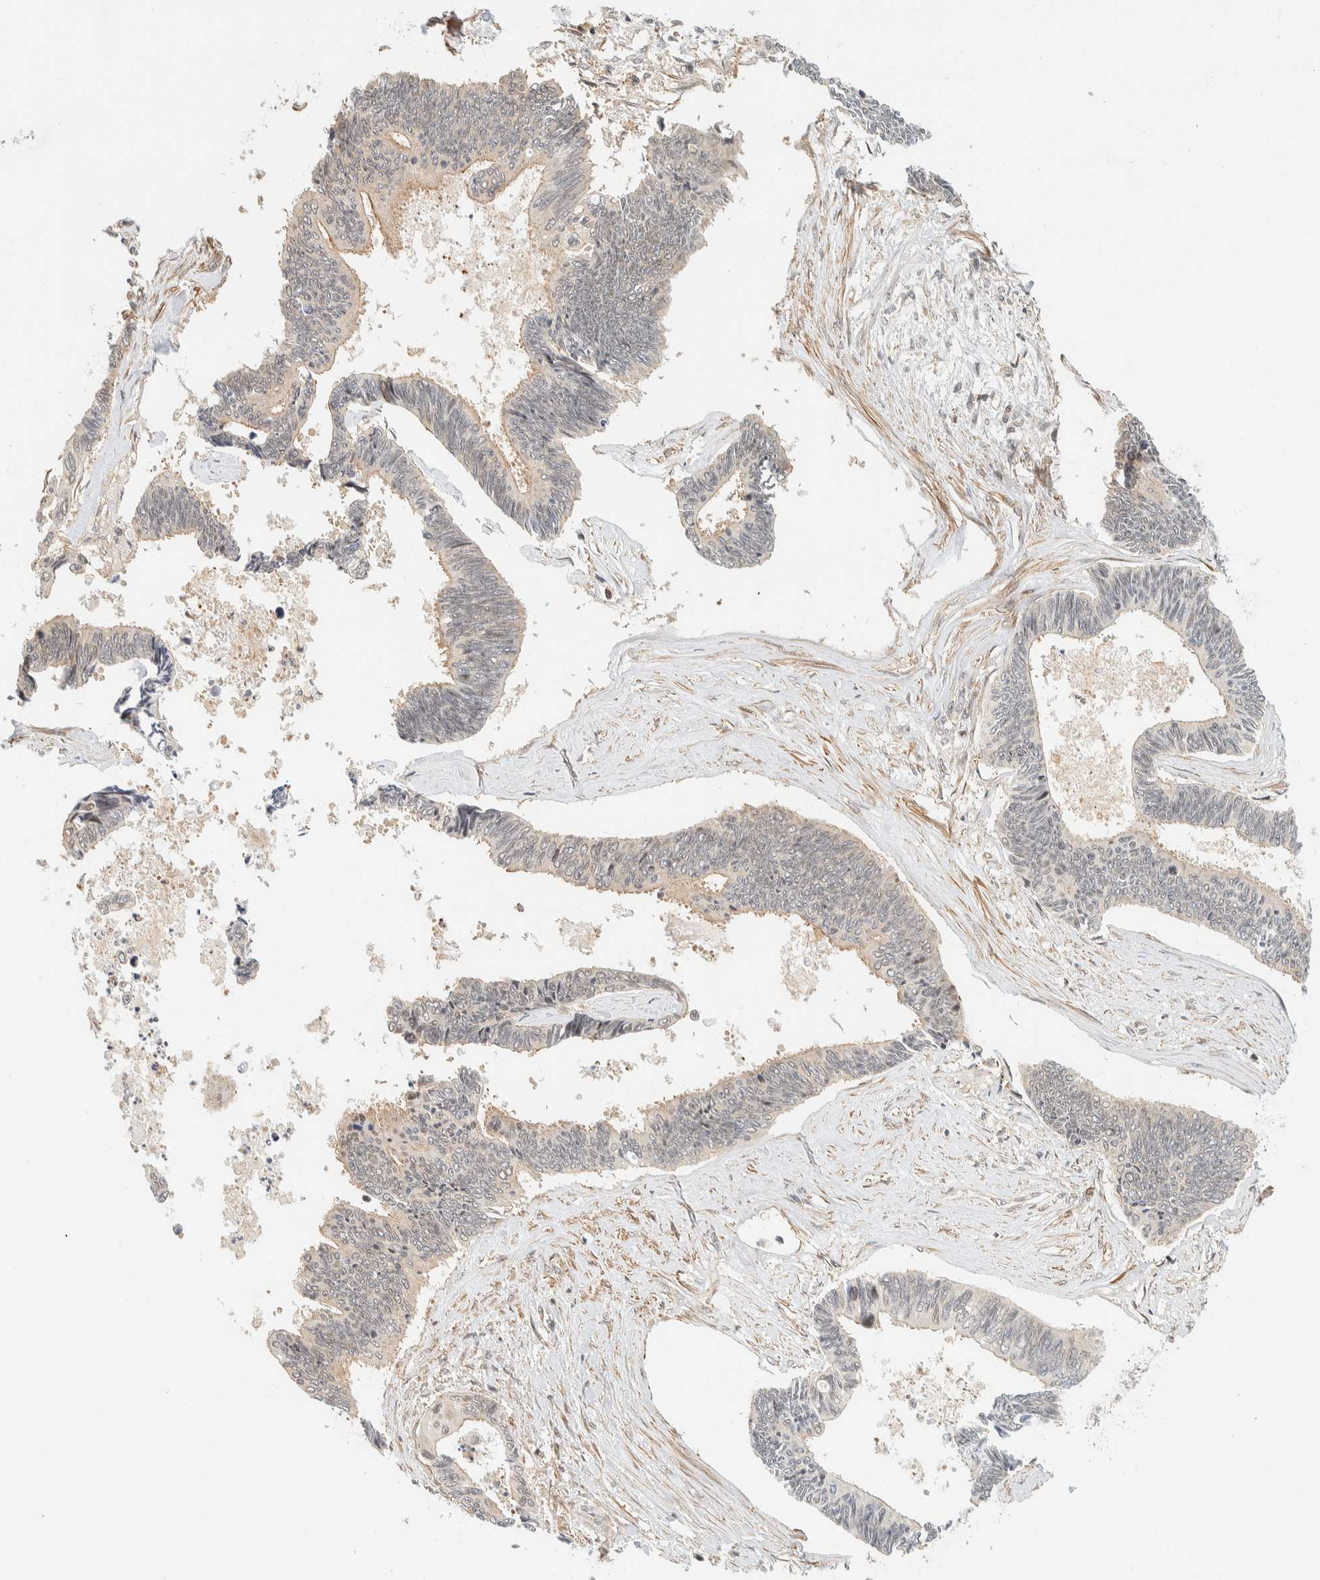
{"staining": {"intensity": "weak", "quantity": "<25%", "location": "cytoplasmic/membranous"}, "tissue": "pancreatic cancer", "cell_type": "Tumor cells", "image_type": "cancer", "snomed": [{"axis": "morphology", "description": "Adenocarcinoma, NOS"}, {"axis": "topography", "description": "Pancreas"}], "caption": "IHC micrograph of pancreatic adenocarcinoma stained for a protein (brown), which displays no staining in tumor cells.", "gene": "ARFGEF1", "patient": {"sex": "female", "age": 70}}